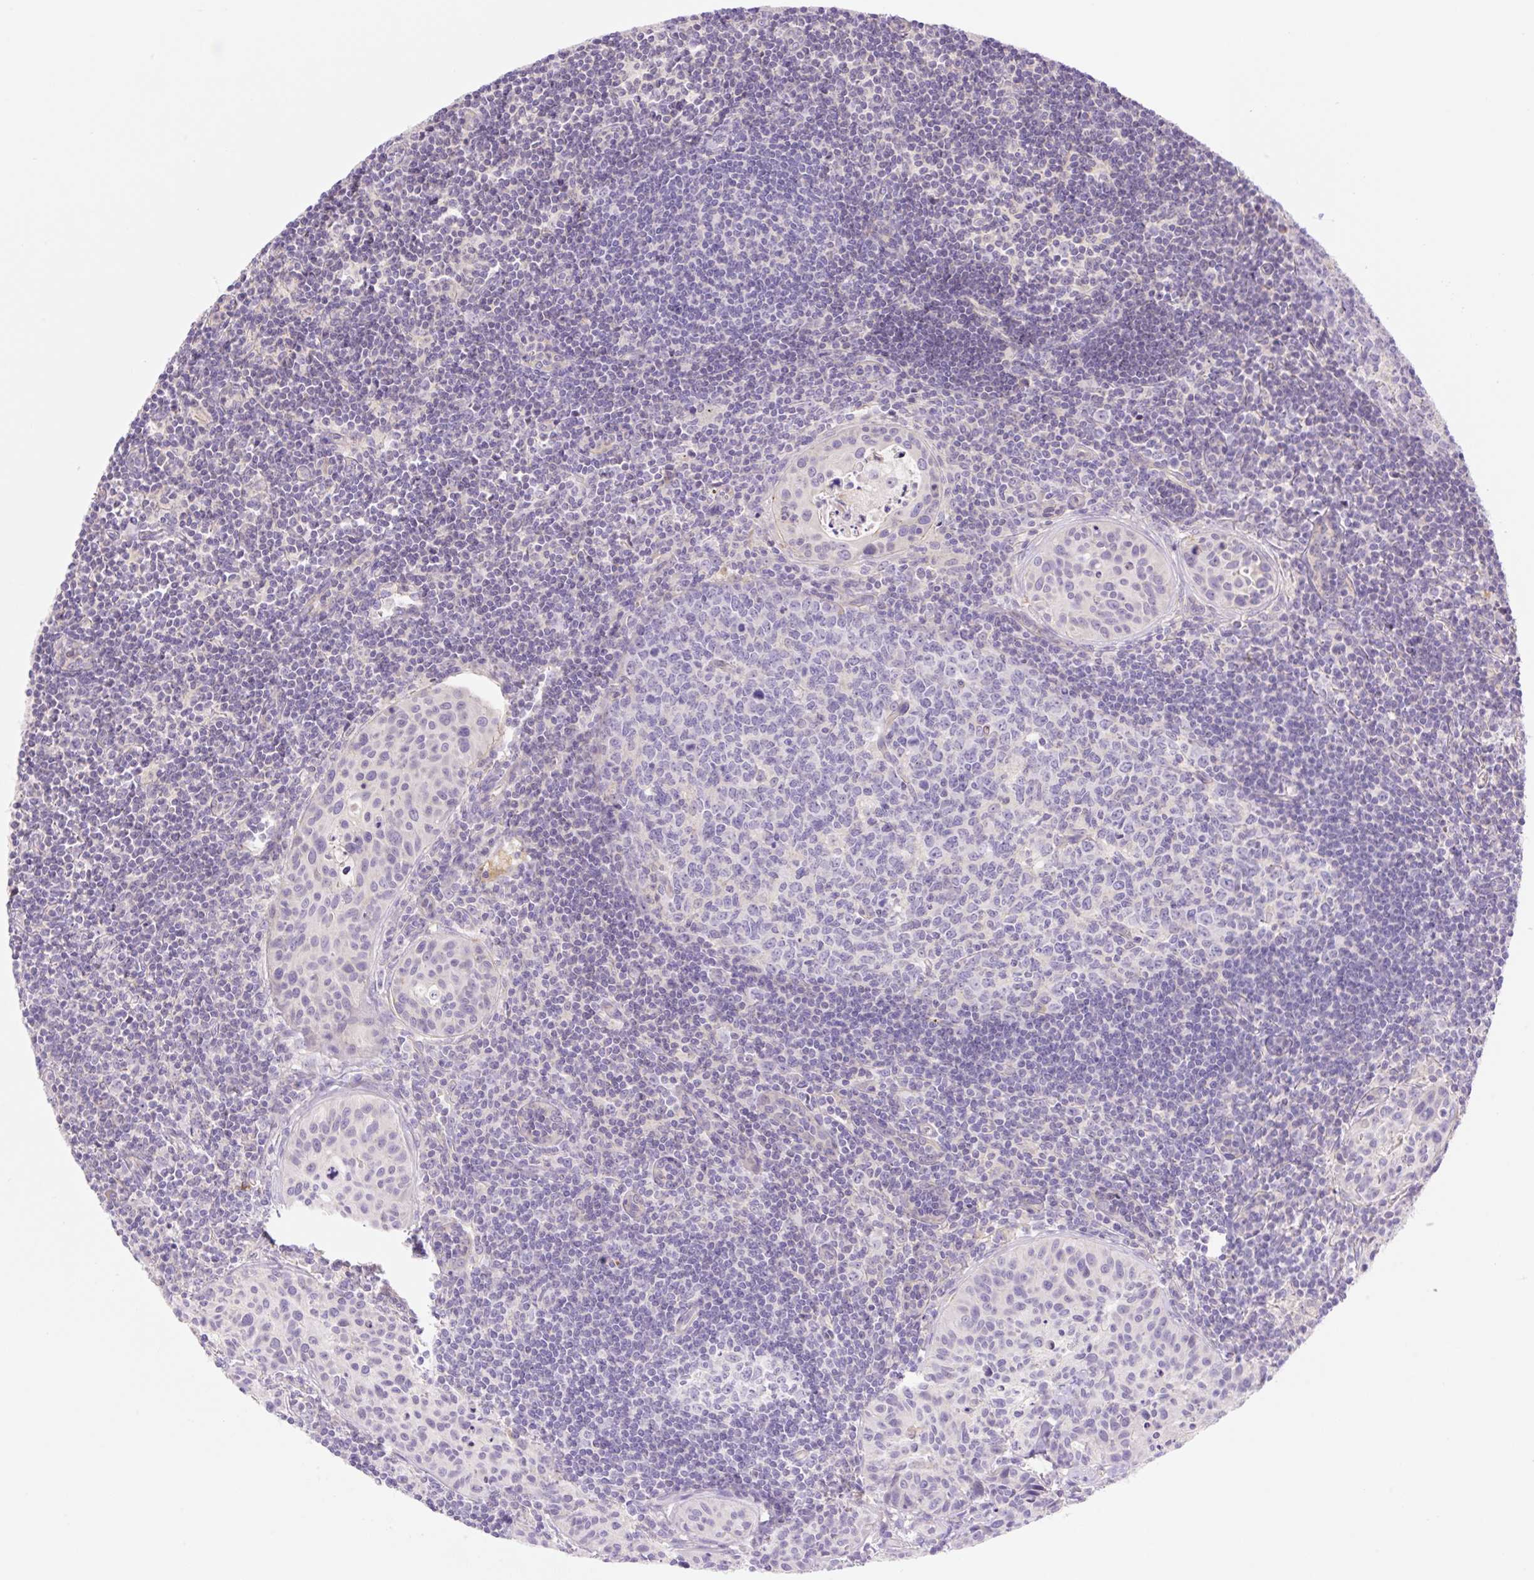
{"staining": {"intensity": "negative", "quantity": "none", "location": "none"}, "tissue": "lymph node", "cell_type": "Germinal center cells", "image_type": "normal", "snomed": [{"axis": "morphology", "description": "Normal tissue, NOS"}, {"axis": "topography", "description": "Lymph node"}], "caption": "Protein analysis of unremarkable lymph node reveals no significant positivity in germinal center cells. The staining was performed using DAB (3,3'-diaminobenzidine) to visualize the protein expression in brown, while the nuclei were stained in blue with hematoxylin (Magnification: 20x).", "gene": "DENND5A", "patient": {"sex": "female", "age": 29}}